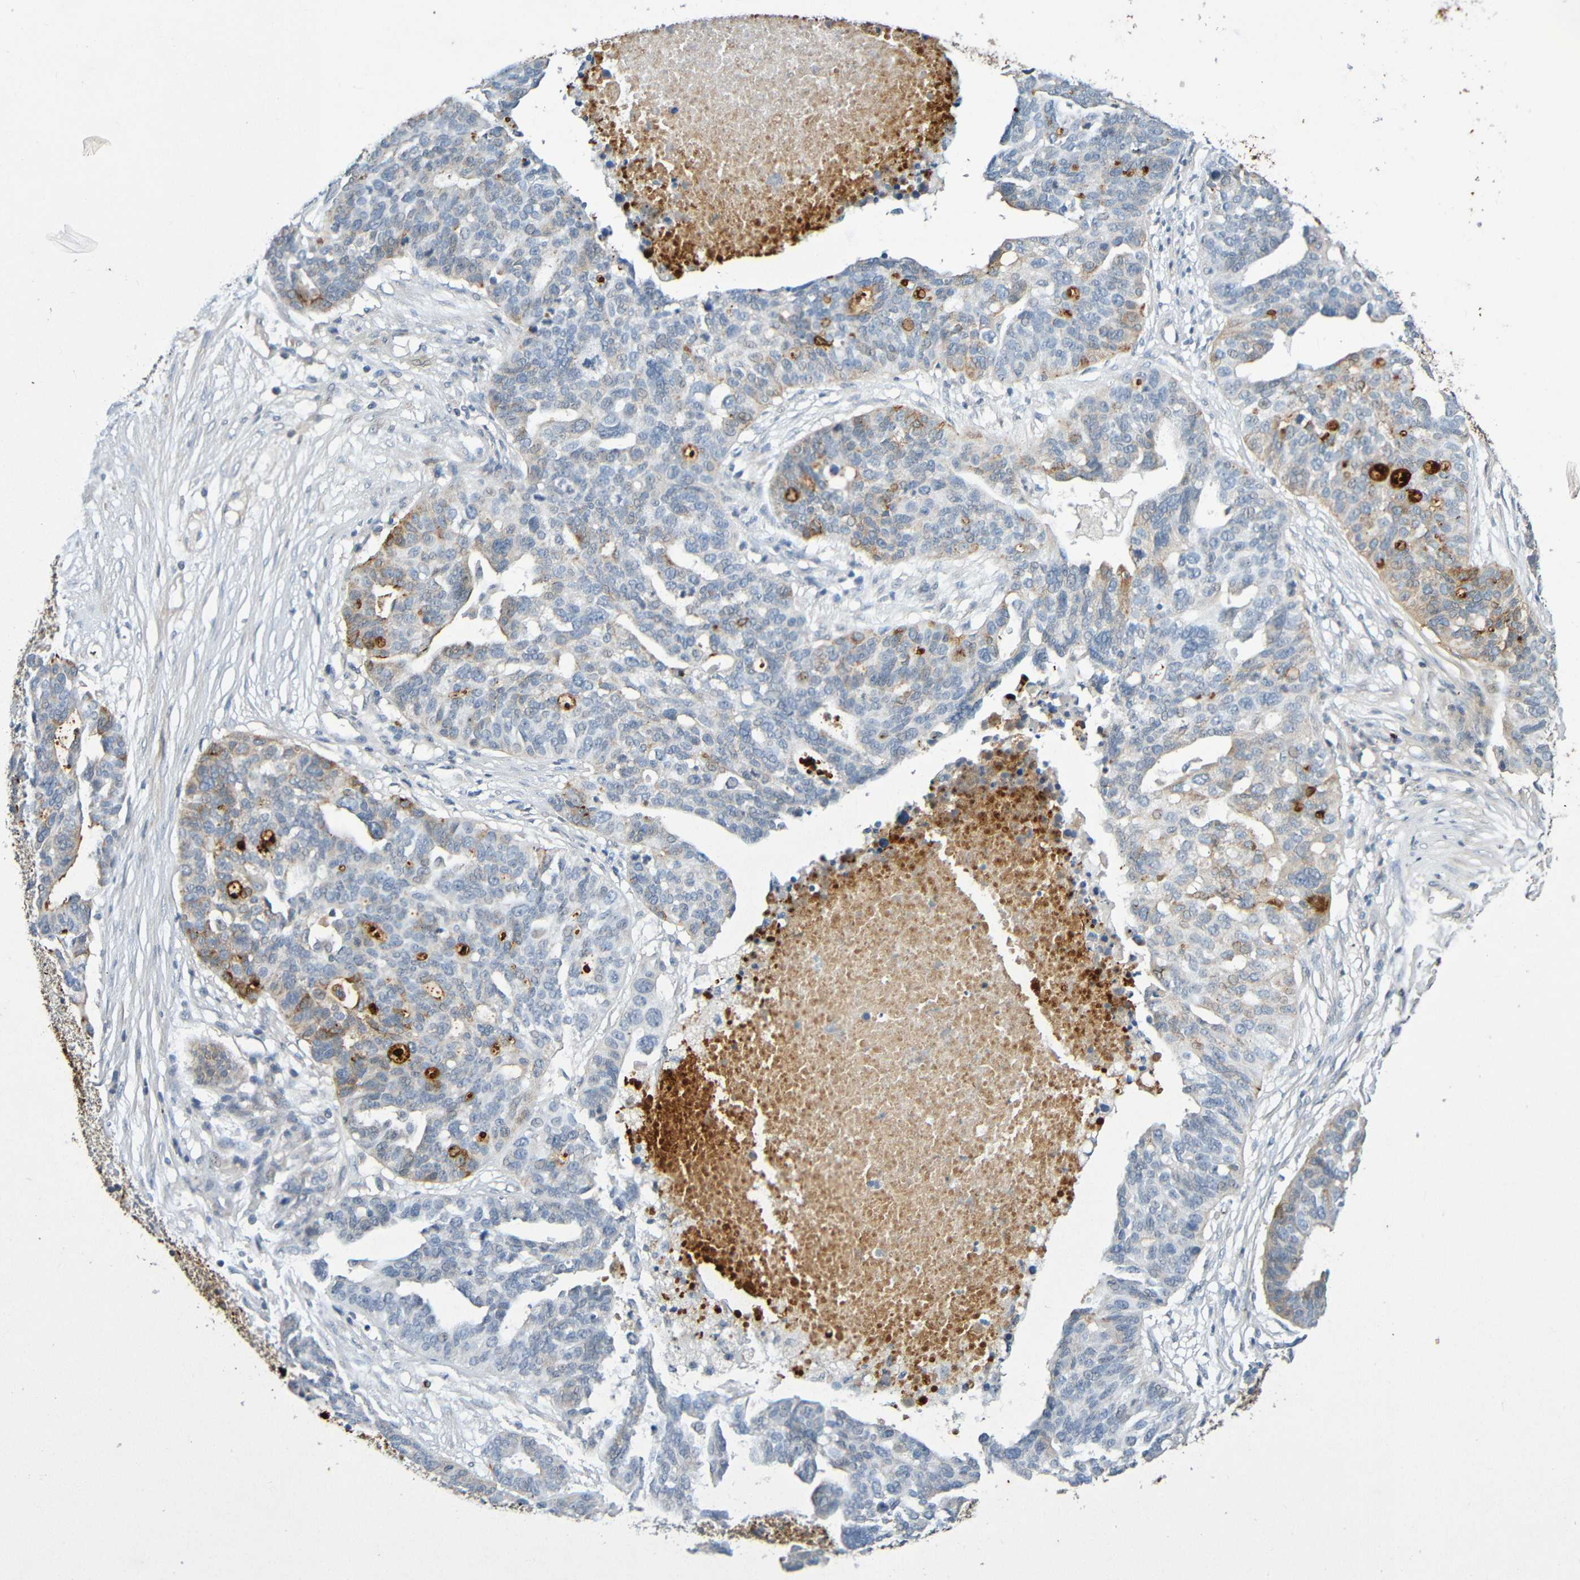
{"staining": {"intensity": "strong", "quantity": "<25%", "location": "cytoplasmic/membranous"}, "tissue": "ovarian cancer", "cell_type": "Tumor cells", "image_type": "cancer", "snomed": [{"axis": "morphology", "description": "Cystadenocarcinoma, serous, NOS"}, {"axis": "topography", "description": "Ovary"}], "caption": "A high-resolution histopathology image shows IHC staining of ovarian serous cystadenocarcinoma, which displays strong cytoplasmic/membranous expression in about <25% of tumor cells.", "gene": "IL10", "patient": {"sex": "female", "age": 59}}